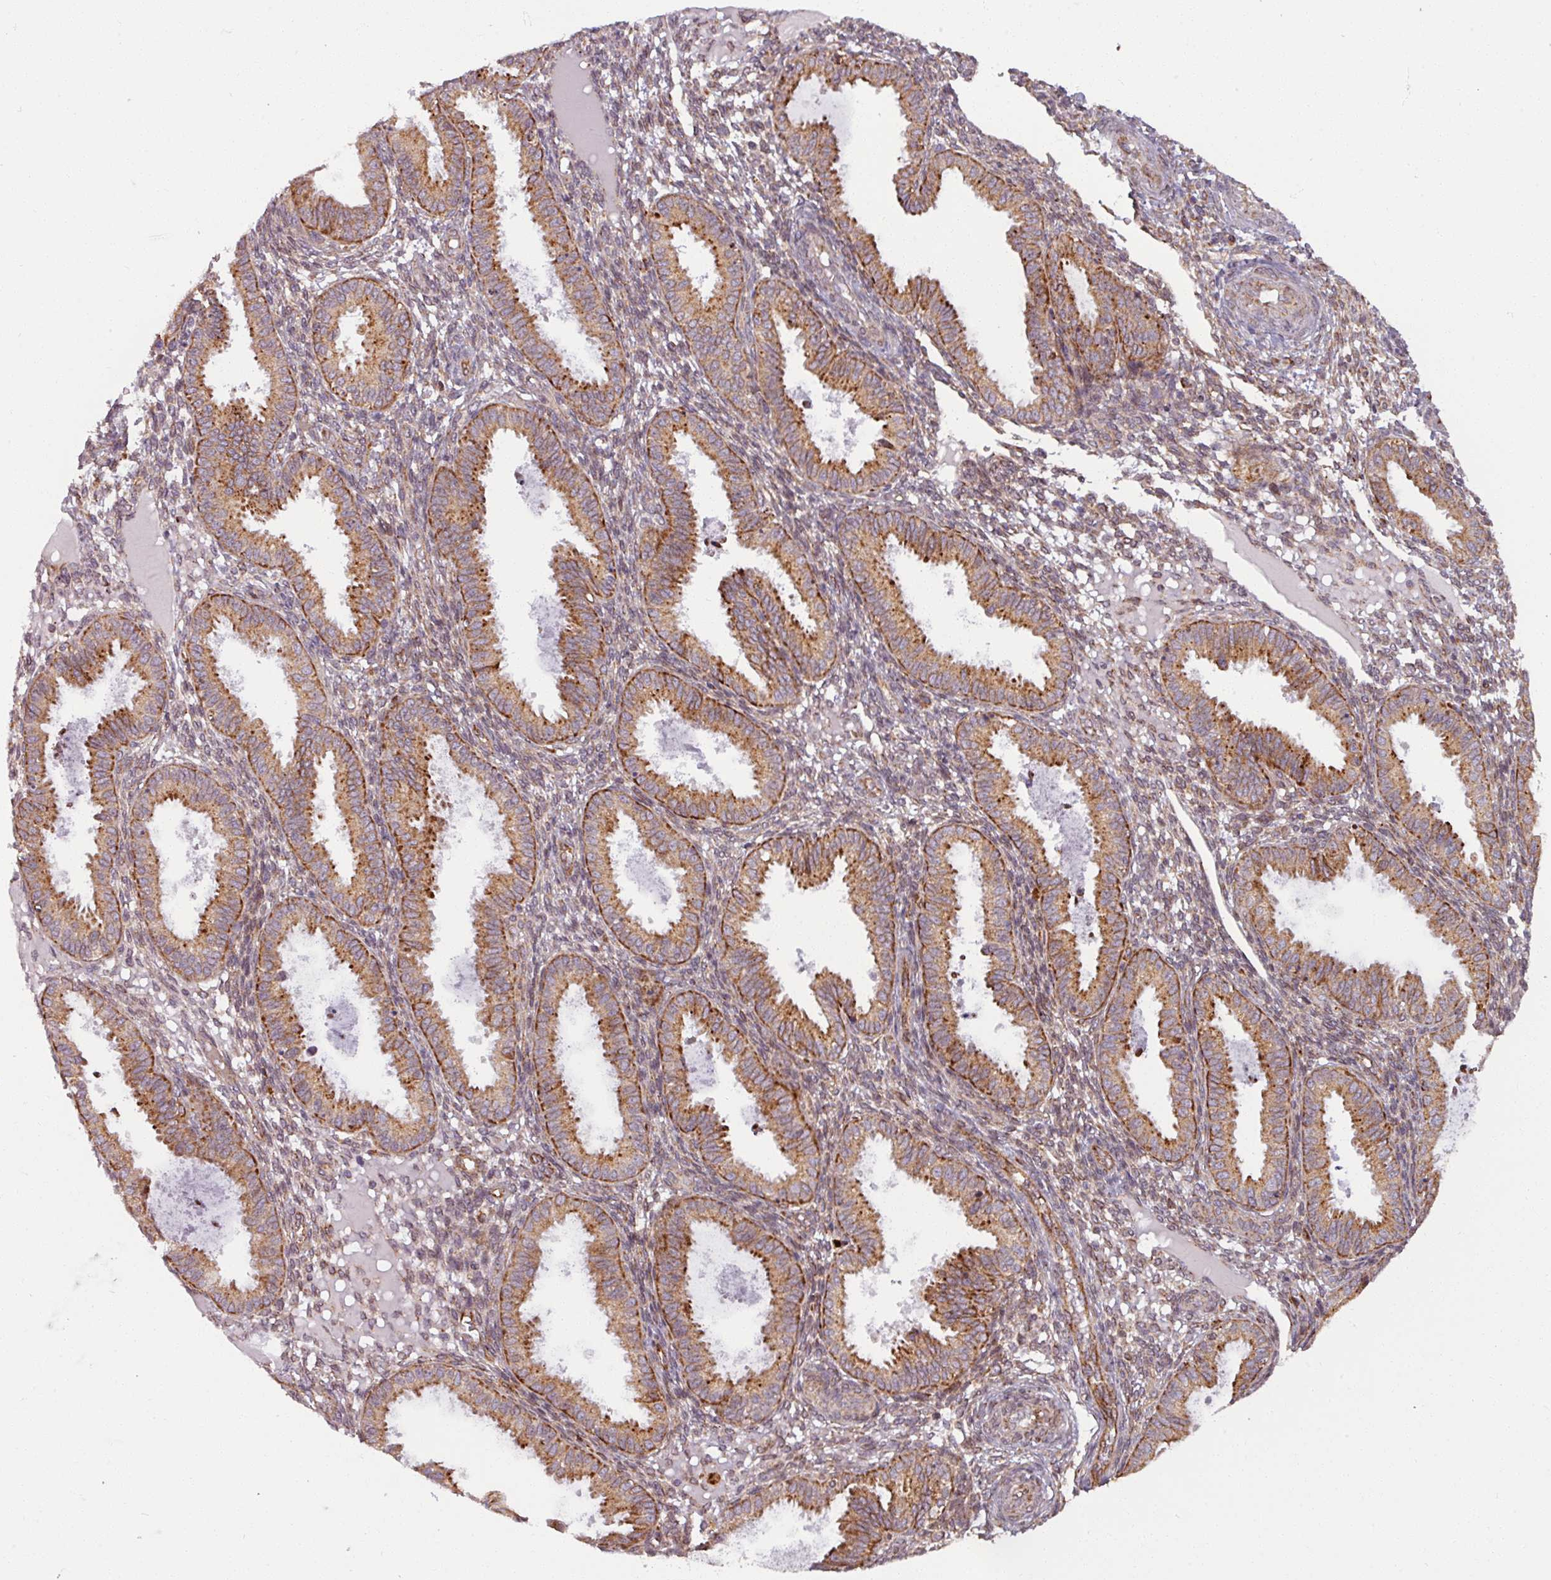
{"staining": {"intensity": "moderate", "quantity": "25%-75%", "location": "cytoplasmic/membranous"}, "tissue": "endometrium", "cell_type": "Cells in endometrial stroma", "image_type": "normal", "snomed": [{"axis": "morphology", "description": "Normal tissue, NOS"}, {"axis": "topography", "description": "Endometrium"}], "caption": "Normal endometrium was stained to show a protein in brown. There is medium levels of moderate cytoplasmic/membranous staining in approximately 25%-75% of cells in endometrial stroma.", "gene": "MAGT1", "patient": {"sex": "female", "age": 33}}